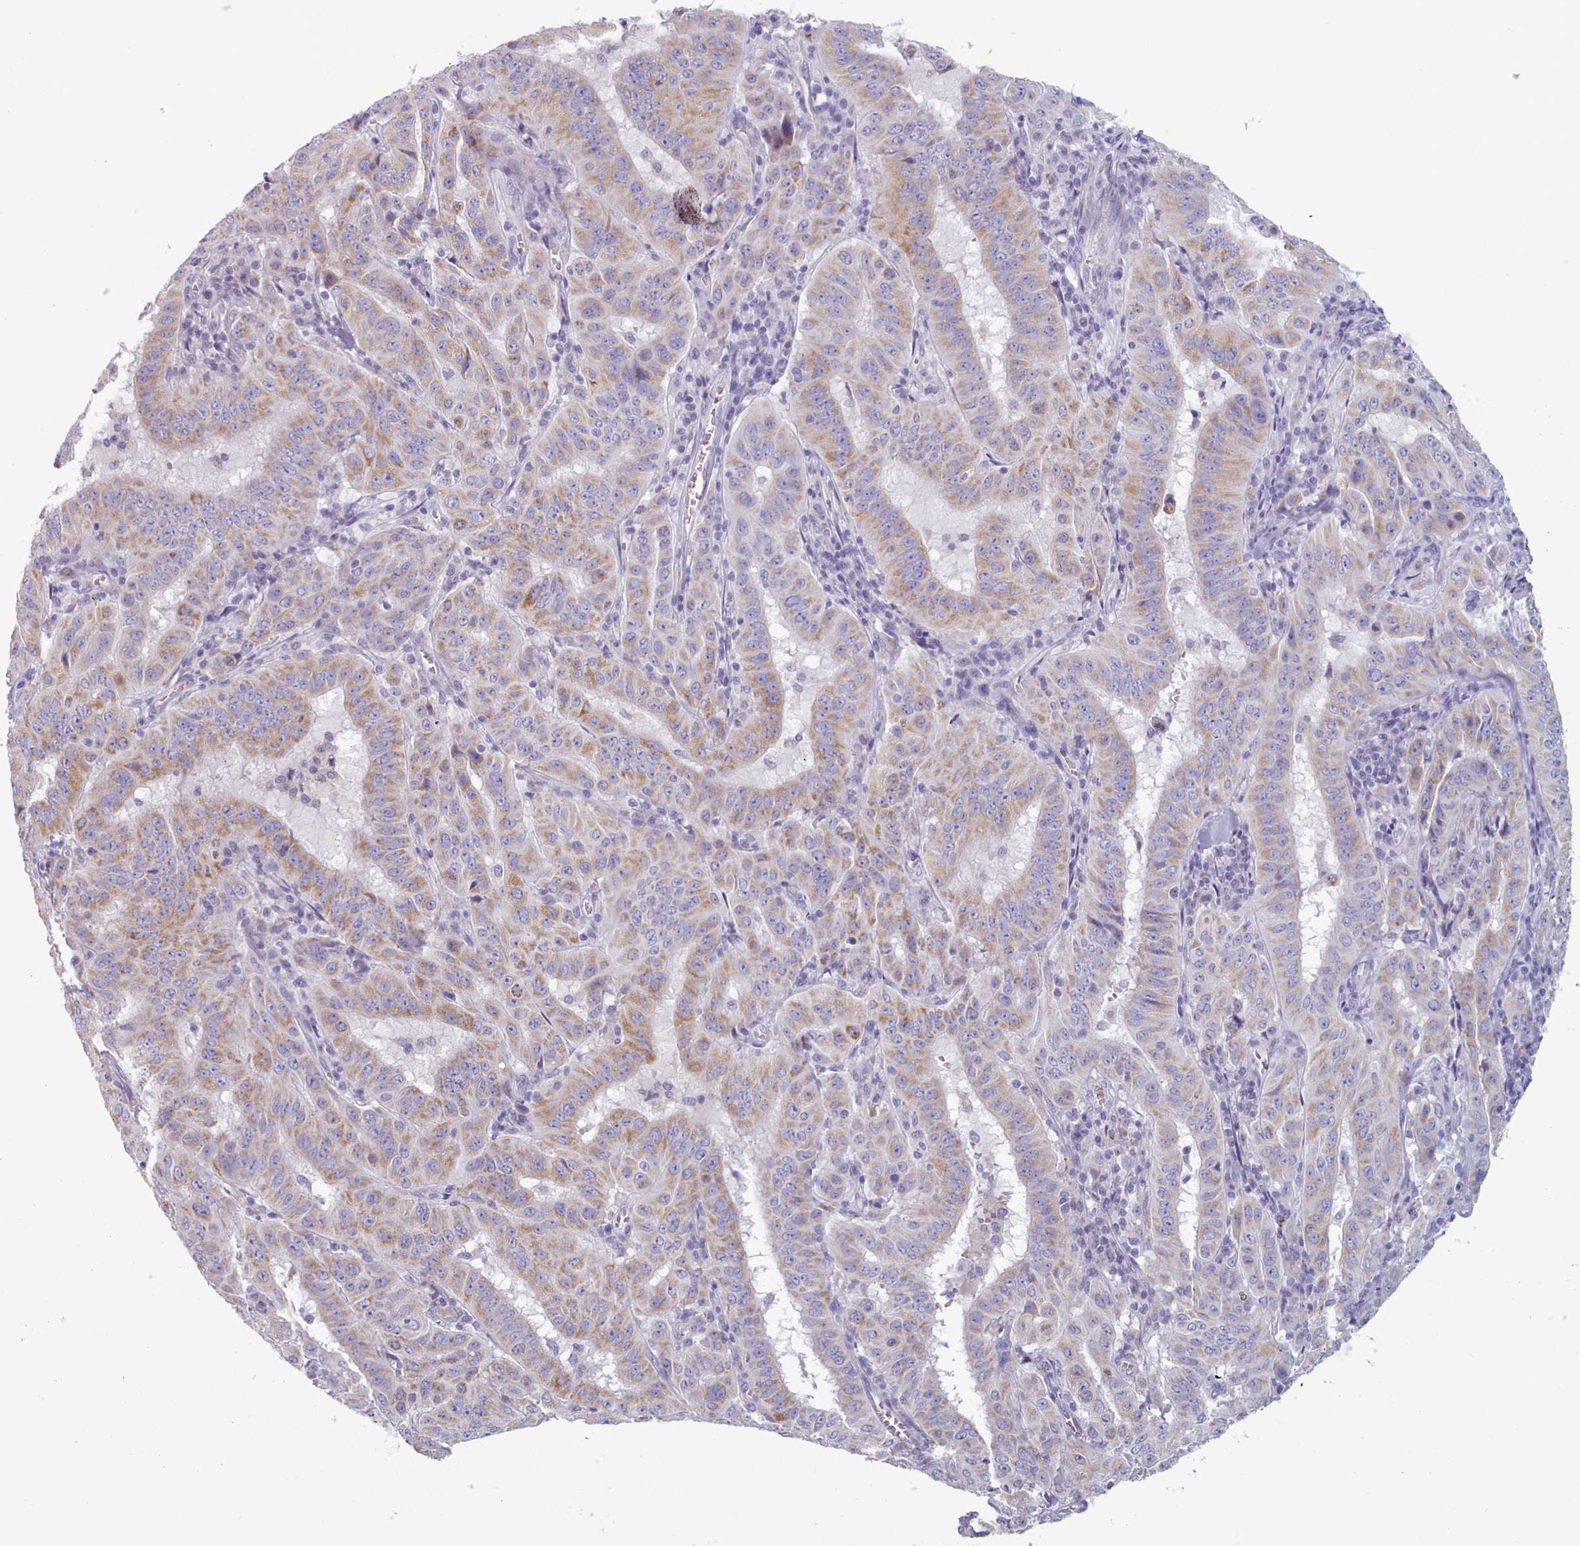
{"staining": {"intensity": "moderate", "quantity": ">75%", "location": "cytoplasmic/membranous"}, "tissue": "pancreatic cancer", "cell_type": "Tumor cells", "image_type": "cancer", "snomed": [{"axis": "morphology", "description": "Adenocarcinoma, NOS"}, {"axis": "topography", "description": "Pancreas"}], "caption": "Moderate cytoplasmic/membranous staining is identified in approximately >75% of tumor cells in pancreatic cancer.", "gene": "HAO1", "patient": {"sex": "male", "age": 63}}